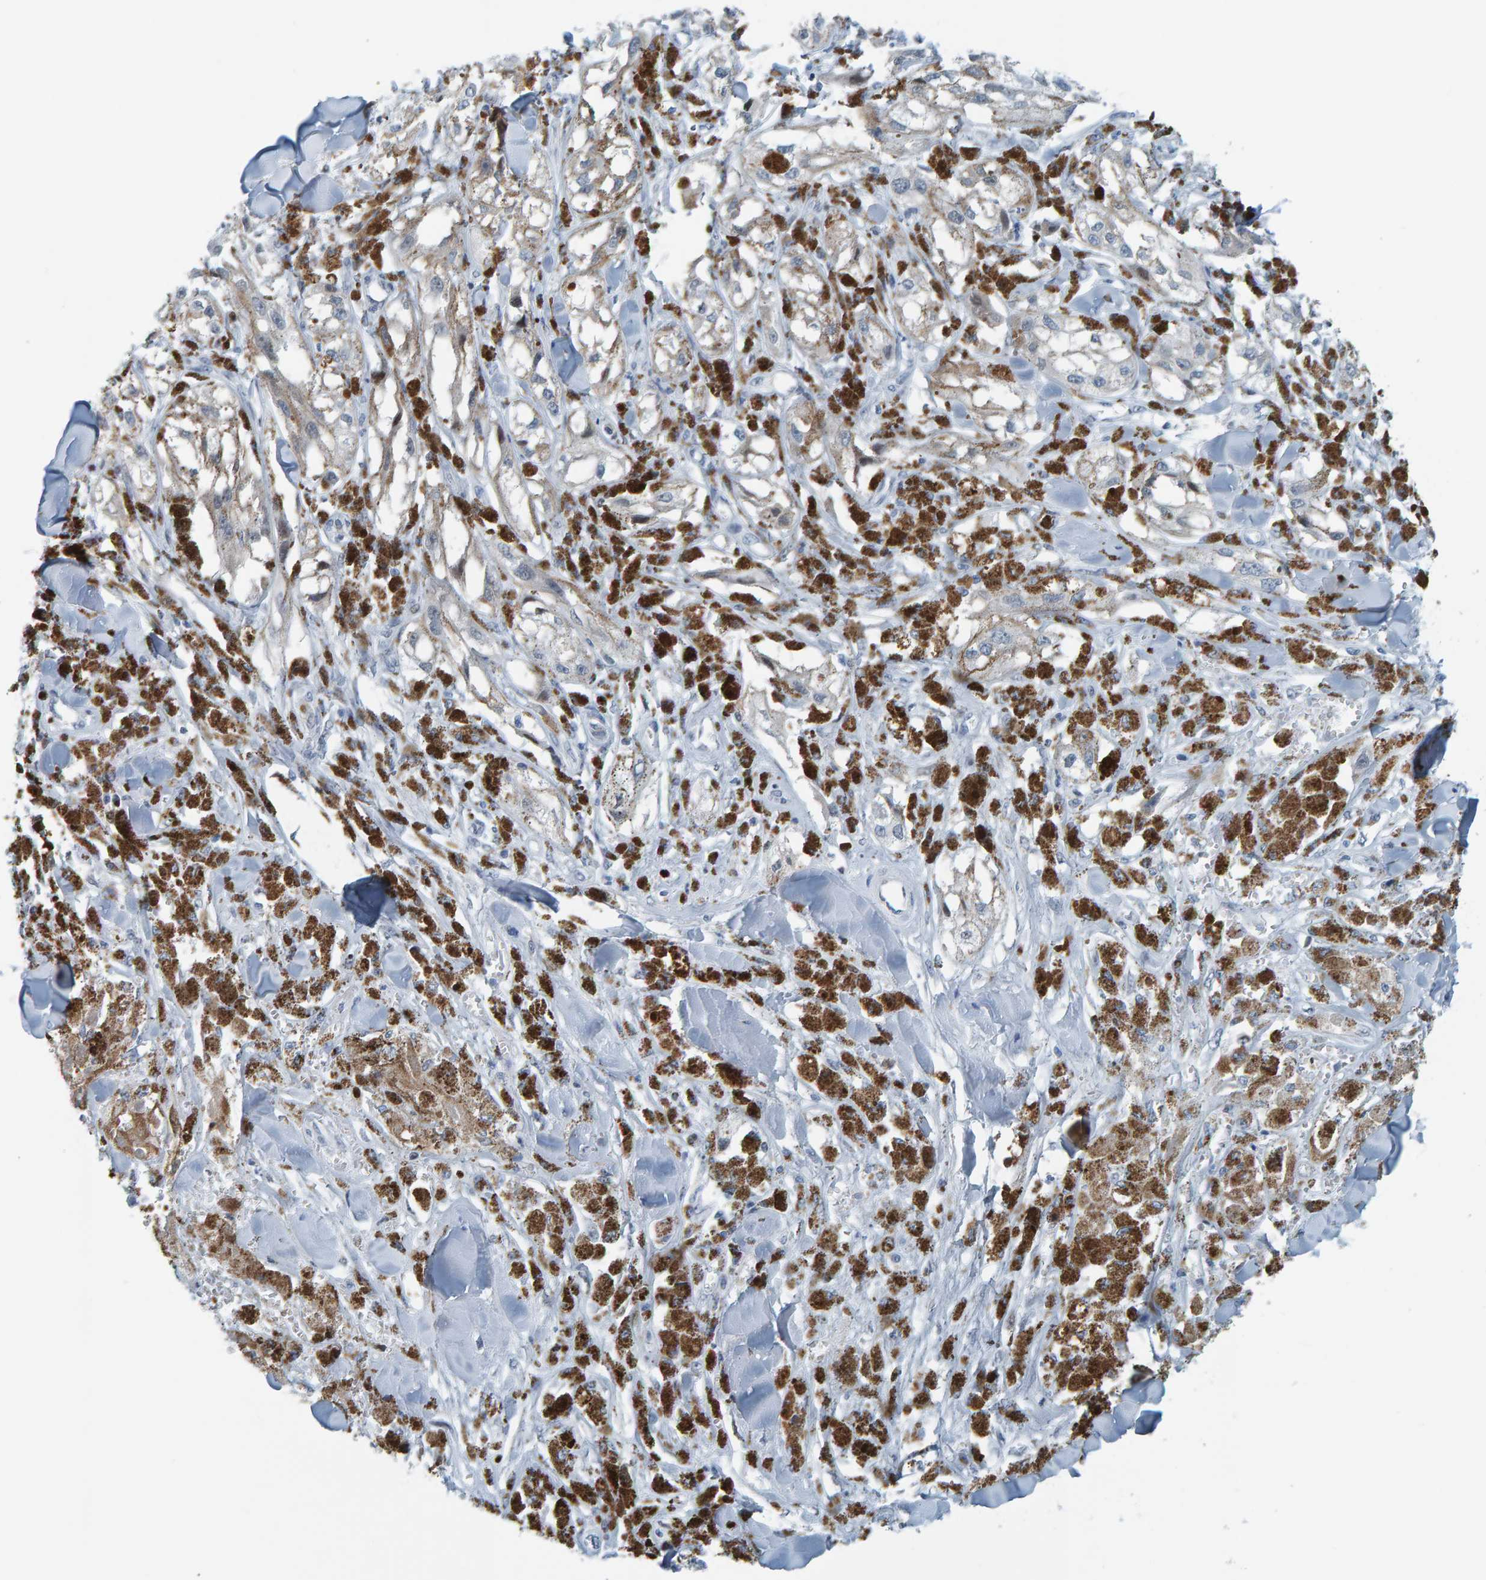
{"staining": {"intensity": "weak", "quantity": "25%-75%", "location": "cytoplasmic/membranous"}, "tissue": "melanoma", "cell_type": "Tumor cells", "image_type": "cancer", "snomed": [{"axis": "morphology", "description": "Malignant melanoma, NOS"}, {"axis": "topography", "description": "Skin"}], "caption": "Malignant melanoma tissue exhibits weak cytoplasmic/membranous staining in approximately 25%-75% of tumor cells, visualized by immunohistochemistry. (IHC, brightfield microscopy, high magnification).", "gene": "CNP", "patient": {"sex": "male", "age": 88}}